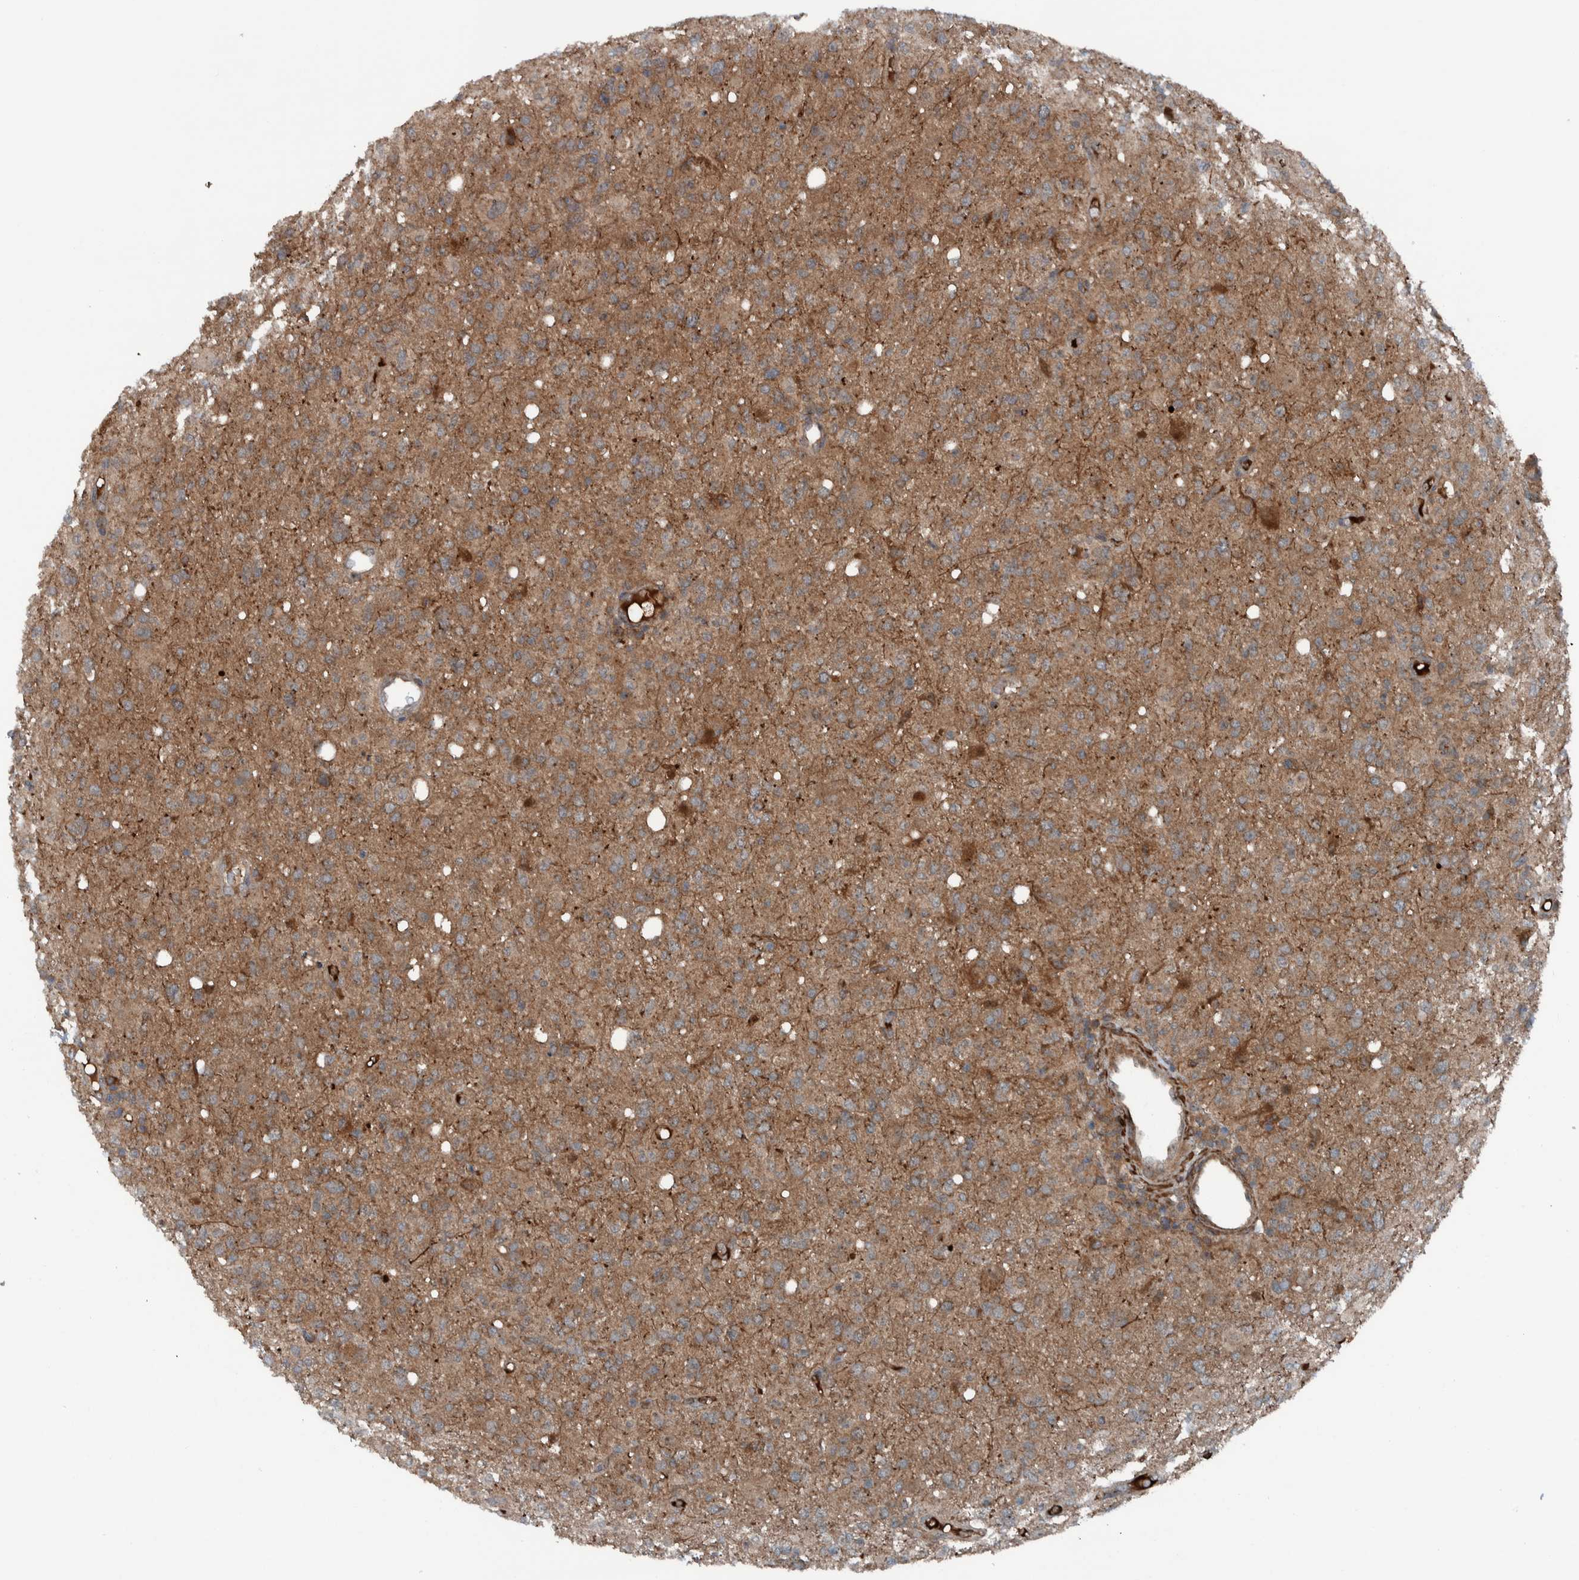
{"staining": {"intensity": "moderate", "quantity": ">75%", "location": "cytoplasmic/membranous"}, "tissue": "glioma", "cell_type": "Tumor cells", "image_type": "cancer", "snomed": [{"axis": "morphology", "description": "Glioma, malignant, High grade"}, {"axis": "topography", "description": "Brain"}], "caption": "Protein analysis of malignant high-grade glioma tissue reveals moderate cytoplasmic/membranous positivity in approximately >75% of tumor cells. (DAB (3,3'-diaminobenzidine) IHC with brightfield microscopy, high magnification).", "gene": "CUEDC1", "patient": {"sex": "female", "age": 57}}